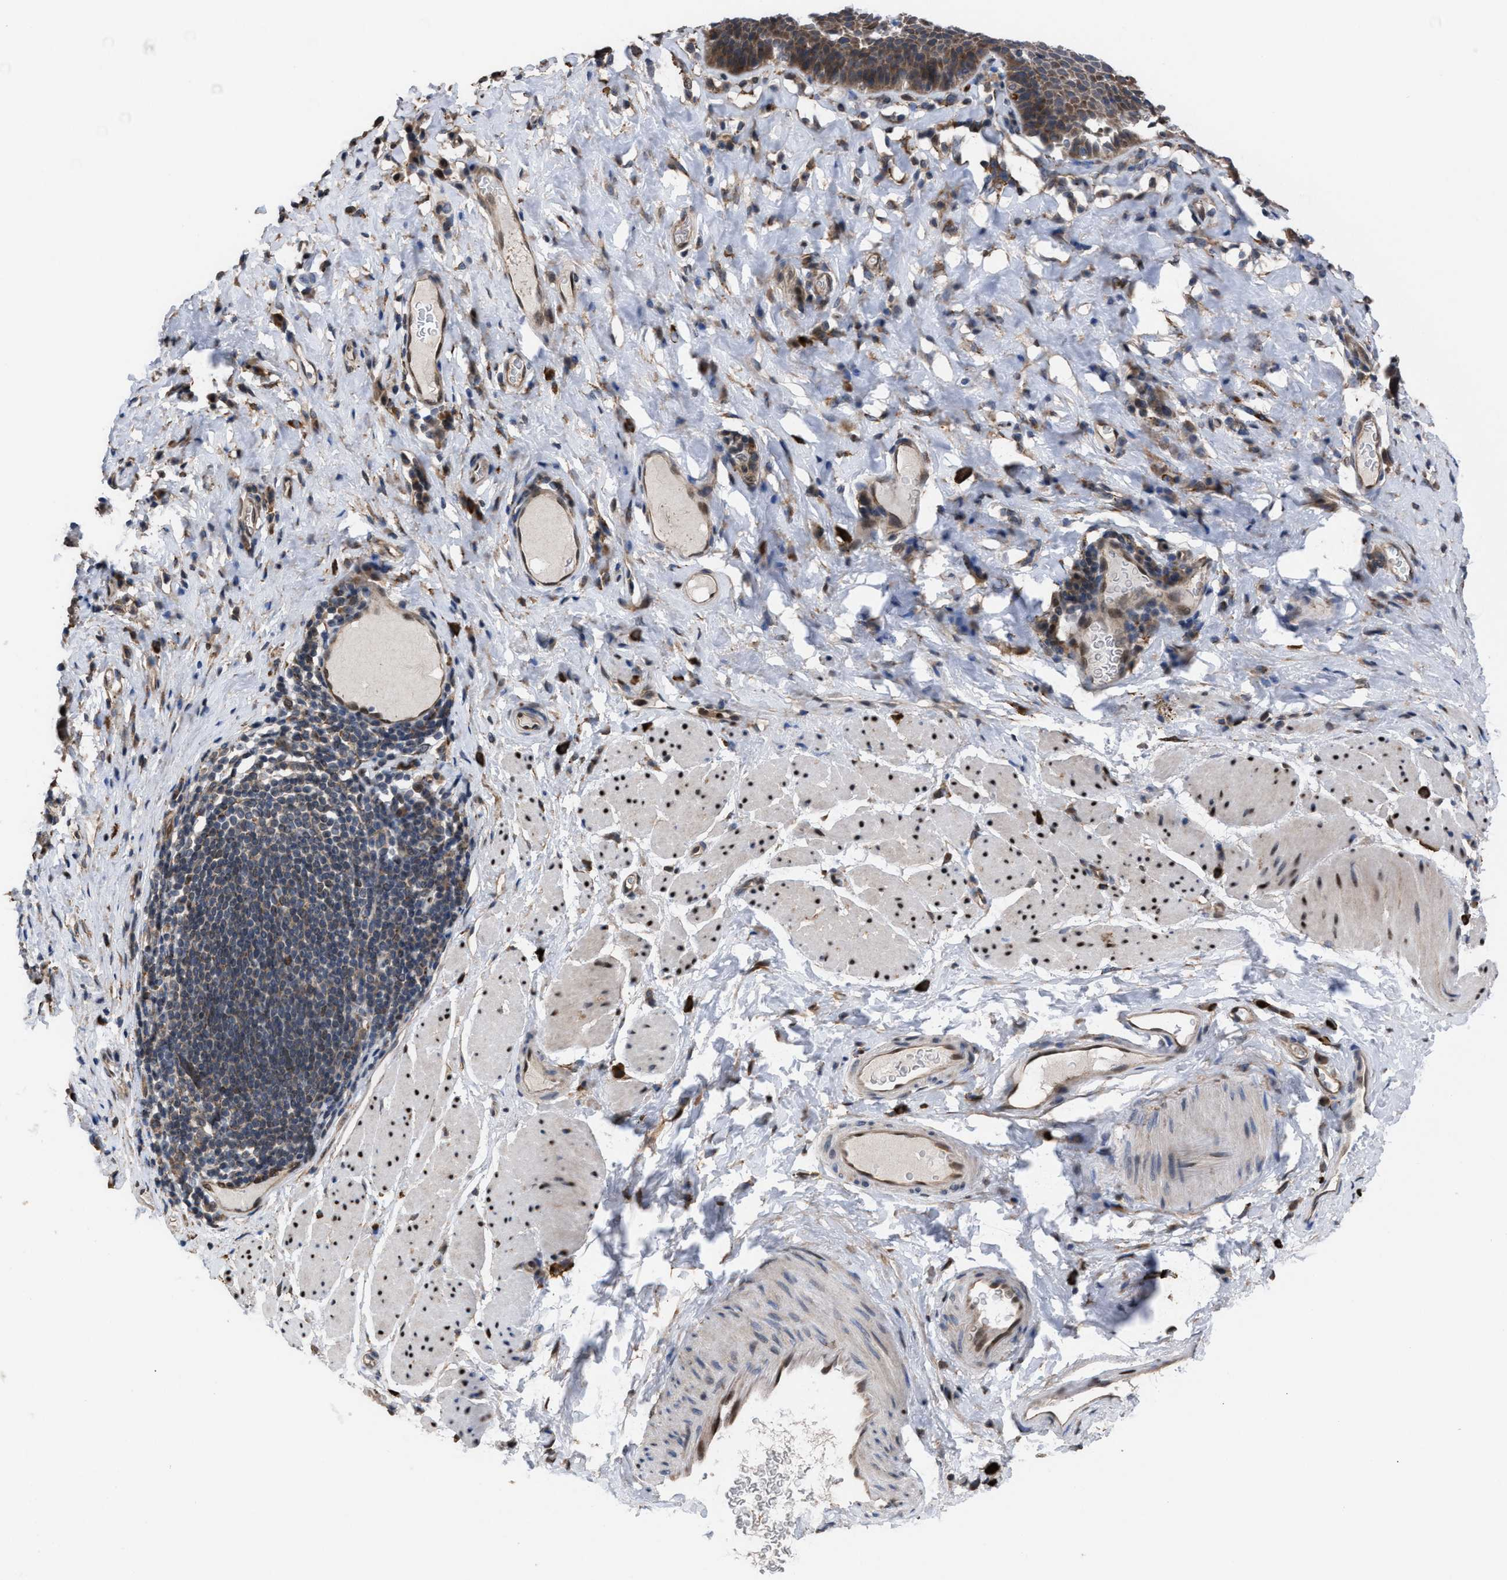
{"staining": {"intensity": "moderate", "quantity": "<25%", "location": "cytoplasmic/membranous"}, "tissue": "esophagus", "cell_type": "Squamous epithelial cells", "image_type": "normal", "snomed": [{"axis": "morphology", "description": "Normal tissue, NOS"}, {"axis": "topography", "description": "Esophagus"}], "caption": "Esophagus stained with a brown dye displays moderate cytoplasmic/membranous positive expression in approximately <25% of squamous epithelial cells.", "gene": "TP53BP2", "patient": {"sex": "female", "age": 61}}